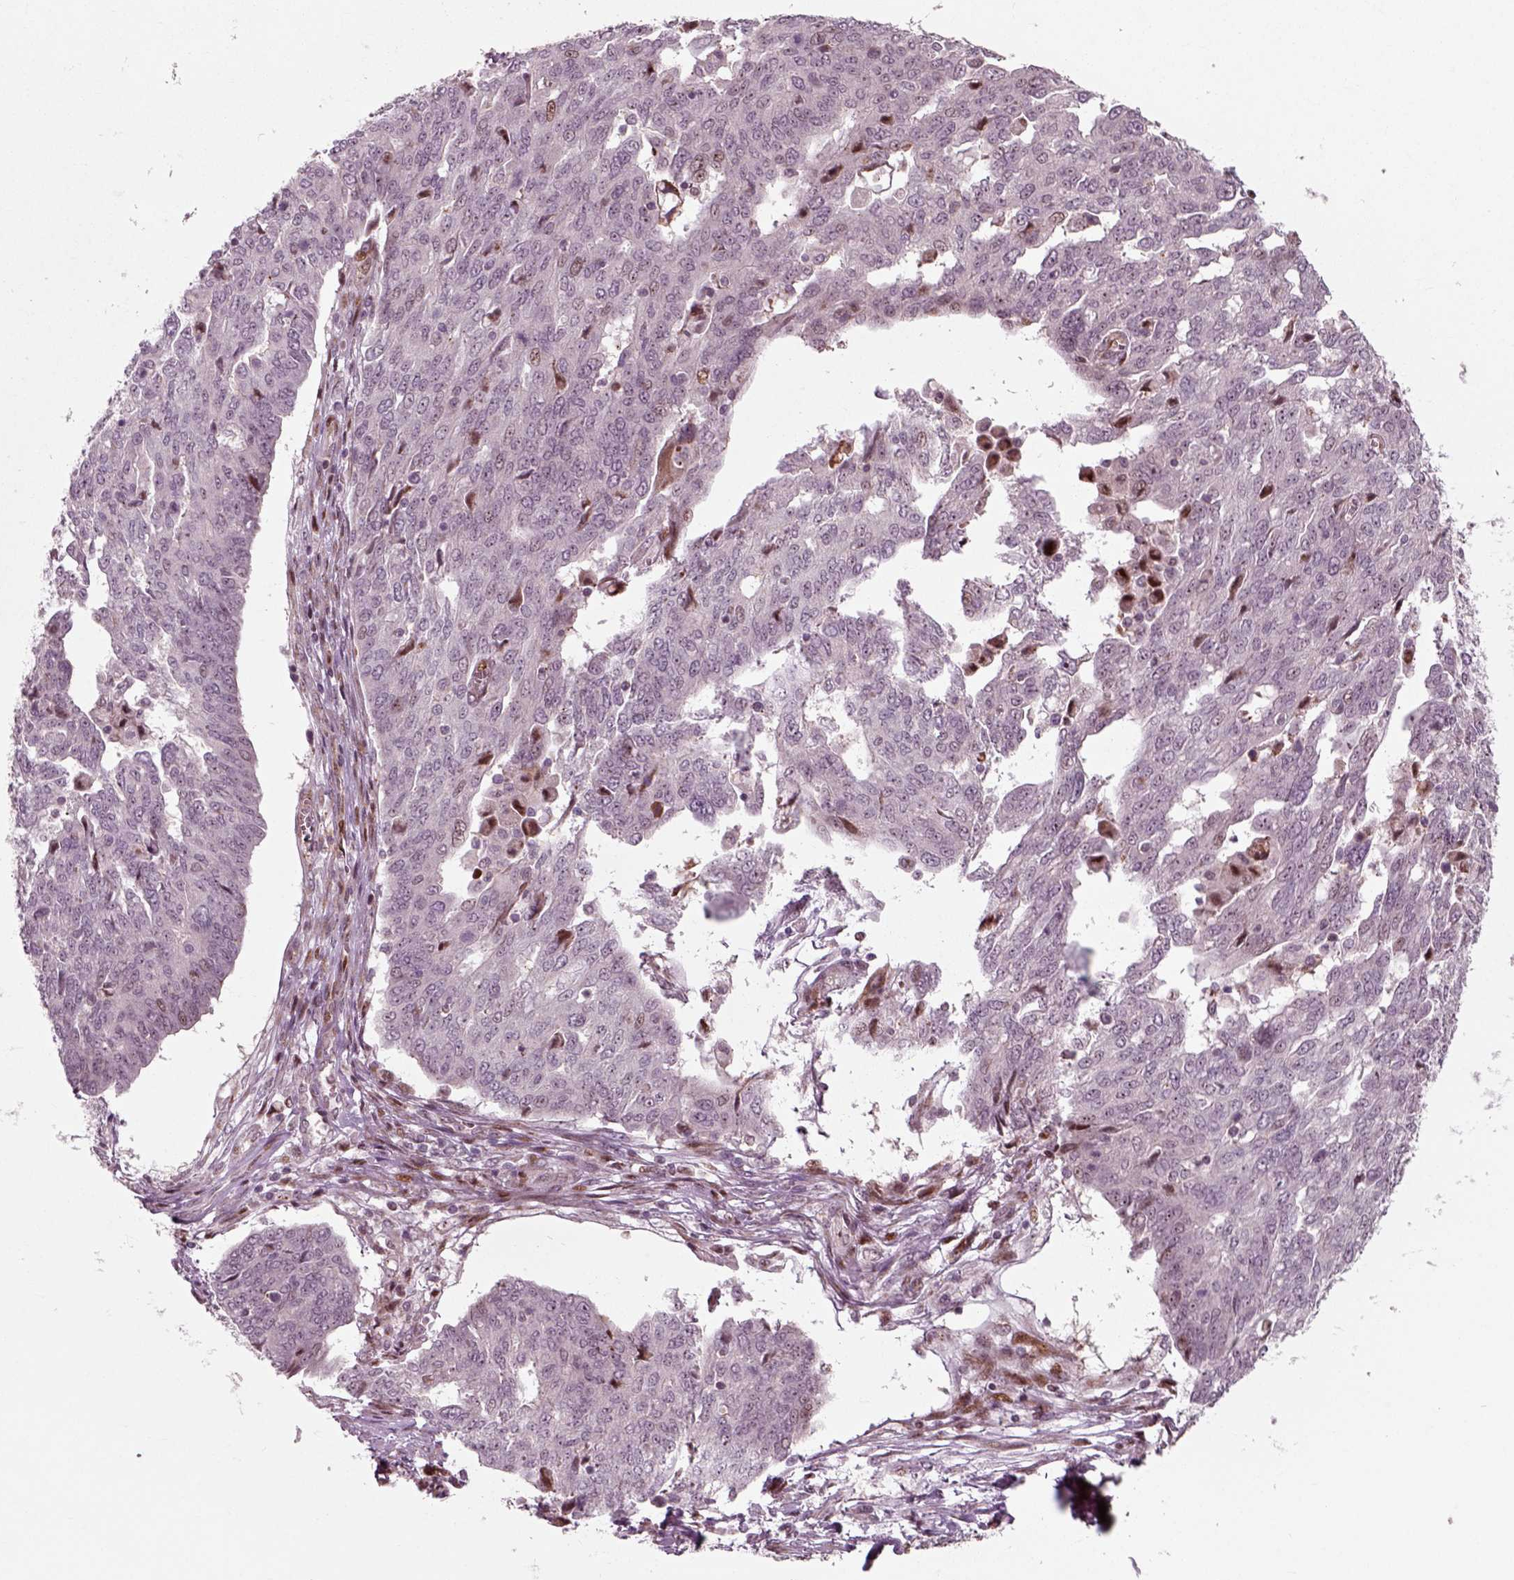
{"staining": {"intensity": "moderate", "quantity": "<25%", "location": "nuclear"}, "tissue": "ovarian cancer", "cell_type": "Tumor cells", "image_type": "cancer", "snomed": [{"axis": "morphology", "description": "Cystadenocarcinoma, serous, NOS"}, {"axis": "topography", "description": "Ovary"}], "caption": "Immunohistochemical staining of human serous cystadenocarcinoma (ovarian) displays low levels of moderate nuclear protein expression in approximately <25% of tumor cells.", "gene": "CDC14A", "patient": {"sex": "female", "age": 67}}